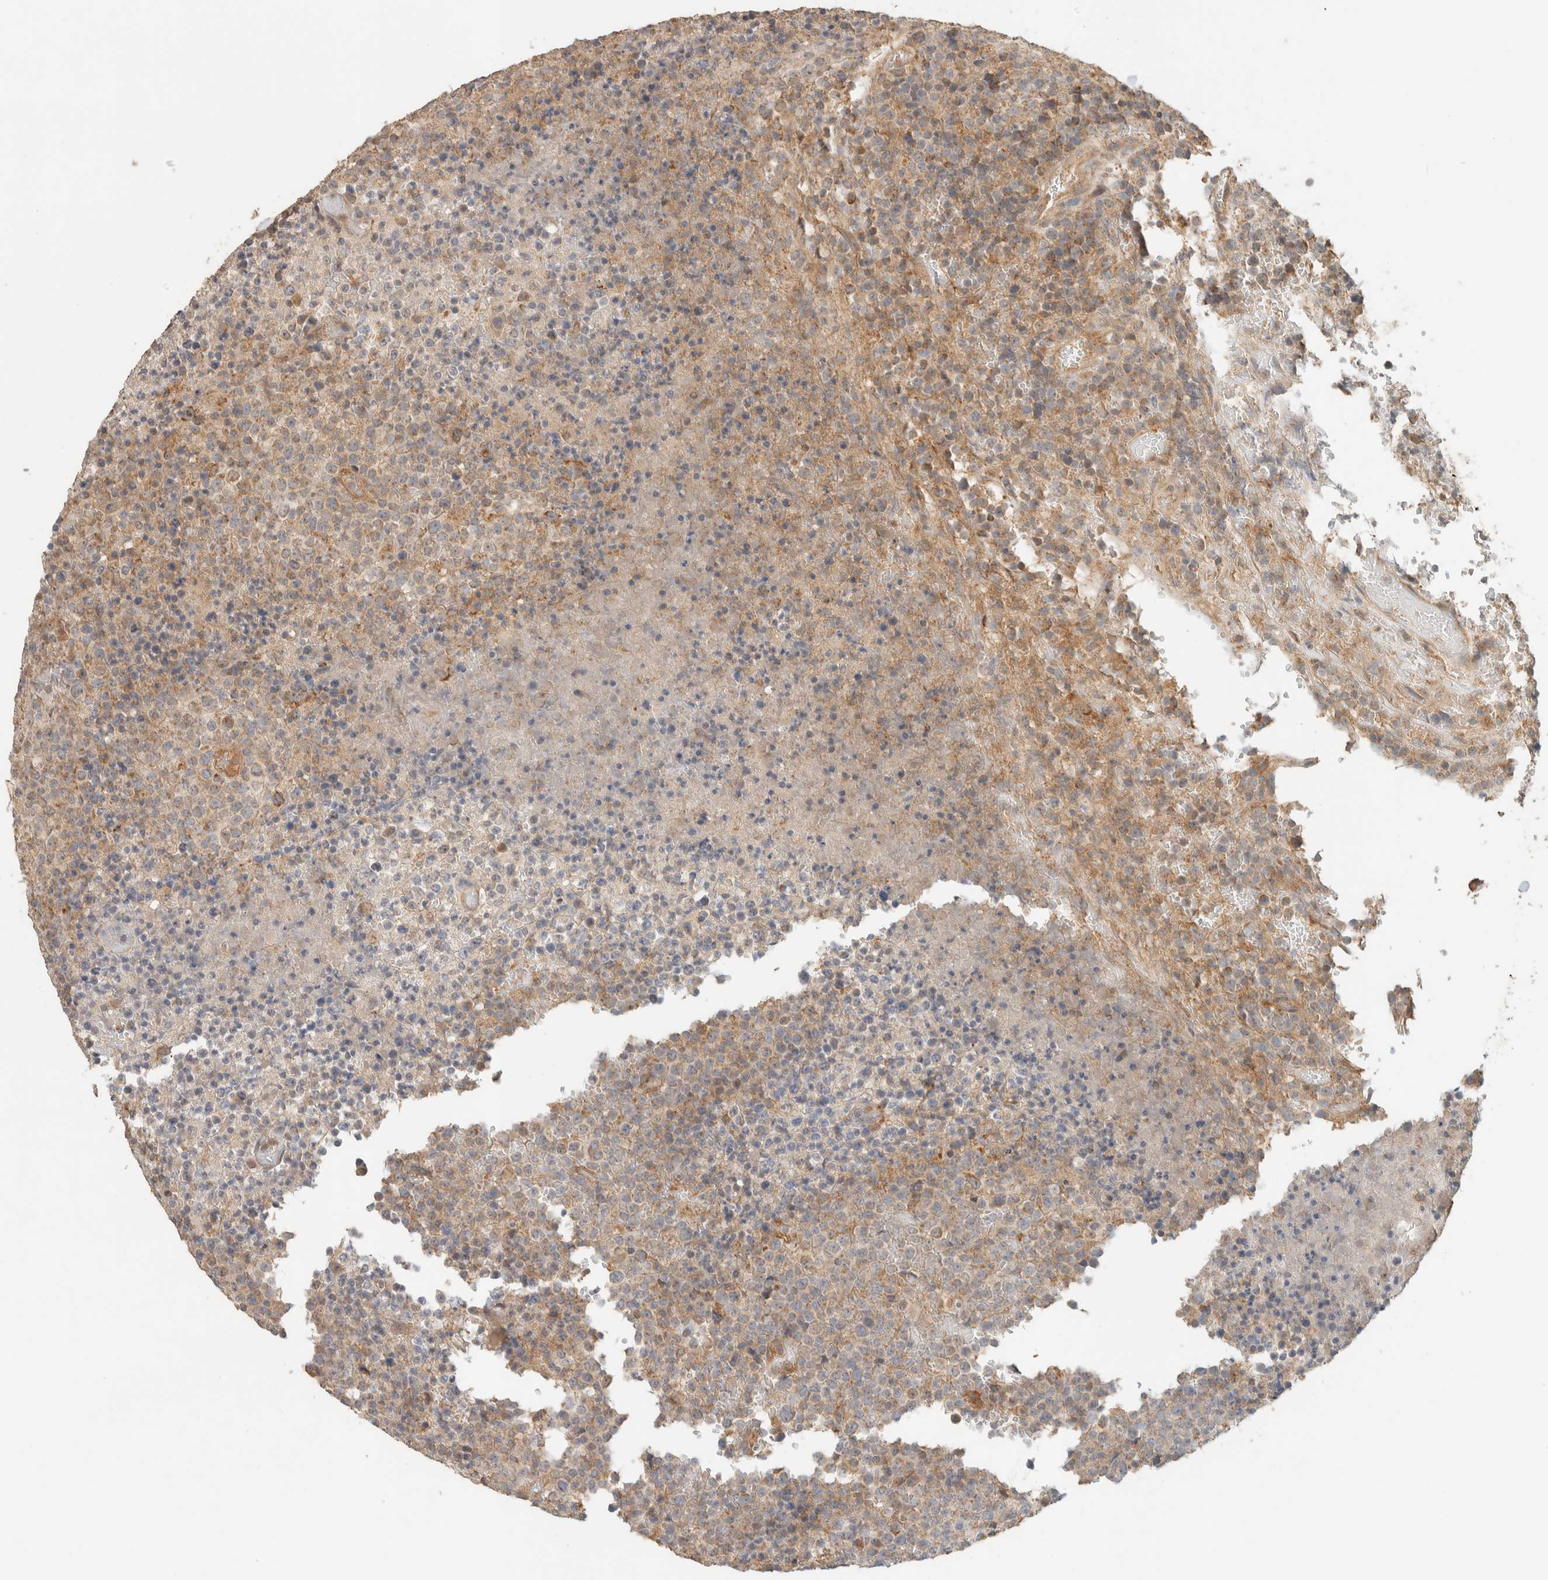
{"staining": {"intensity": "weak", "quantity": ">75%", "location": "cytoplasmic/membranous"}, "tissue": "lymphoma", "cell_type": "Tumor cells", "image_type": "cancer", "snomed": [{"axis": "morphology", "description": "Malignant lymphoma, non-Hodgkin's type, High grade"}, {"axis": "topography", "description": "Lymph node"}], "caption": "DAB immunohistochemical staining of human lymphoma displays weak cytoplasmic/membranous protein staining in approximately >75% of tumor cells.", "gene": "PDE7B", "patient": {"sex": "male", "age": 13}}